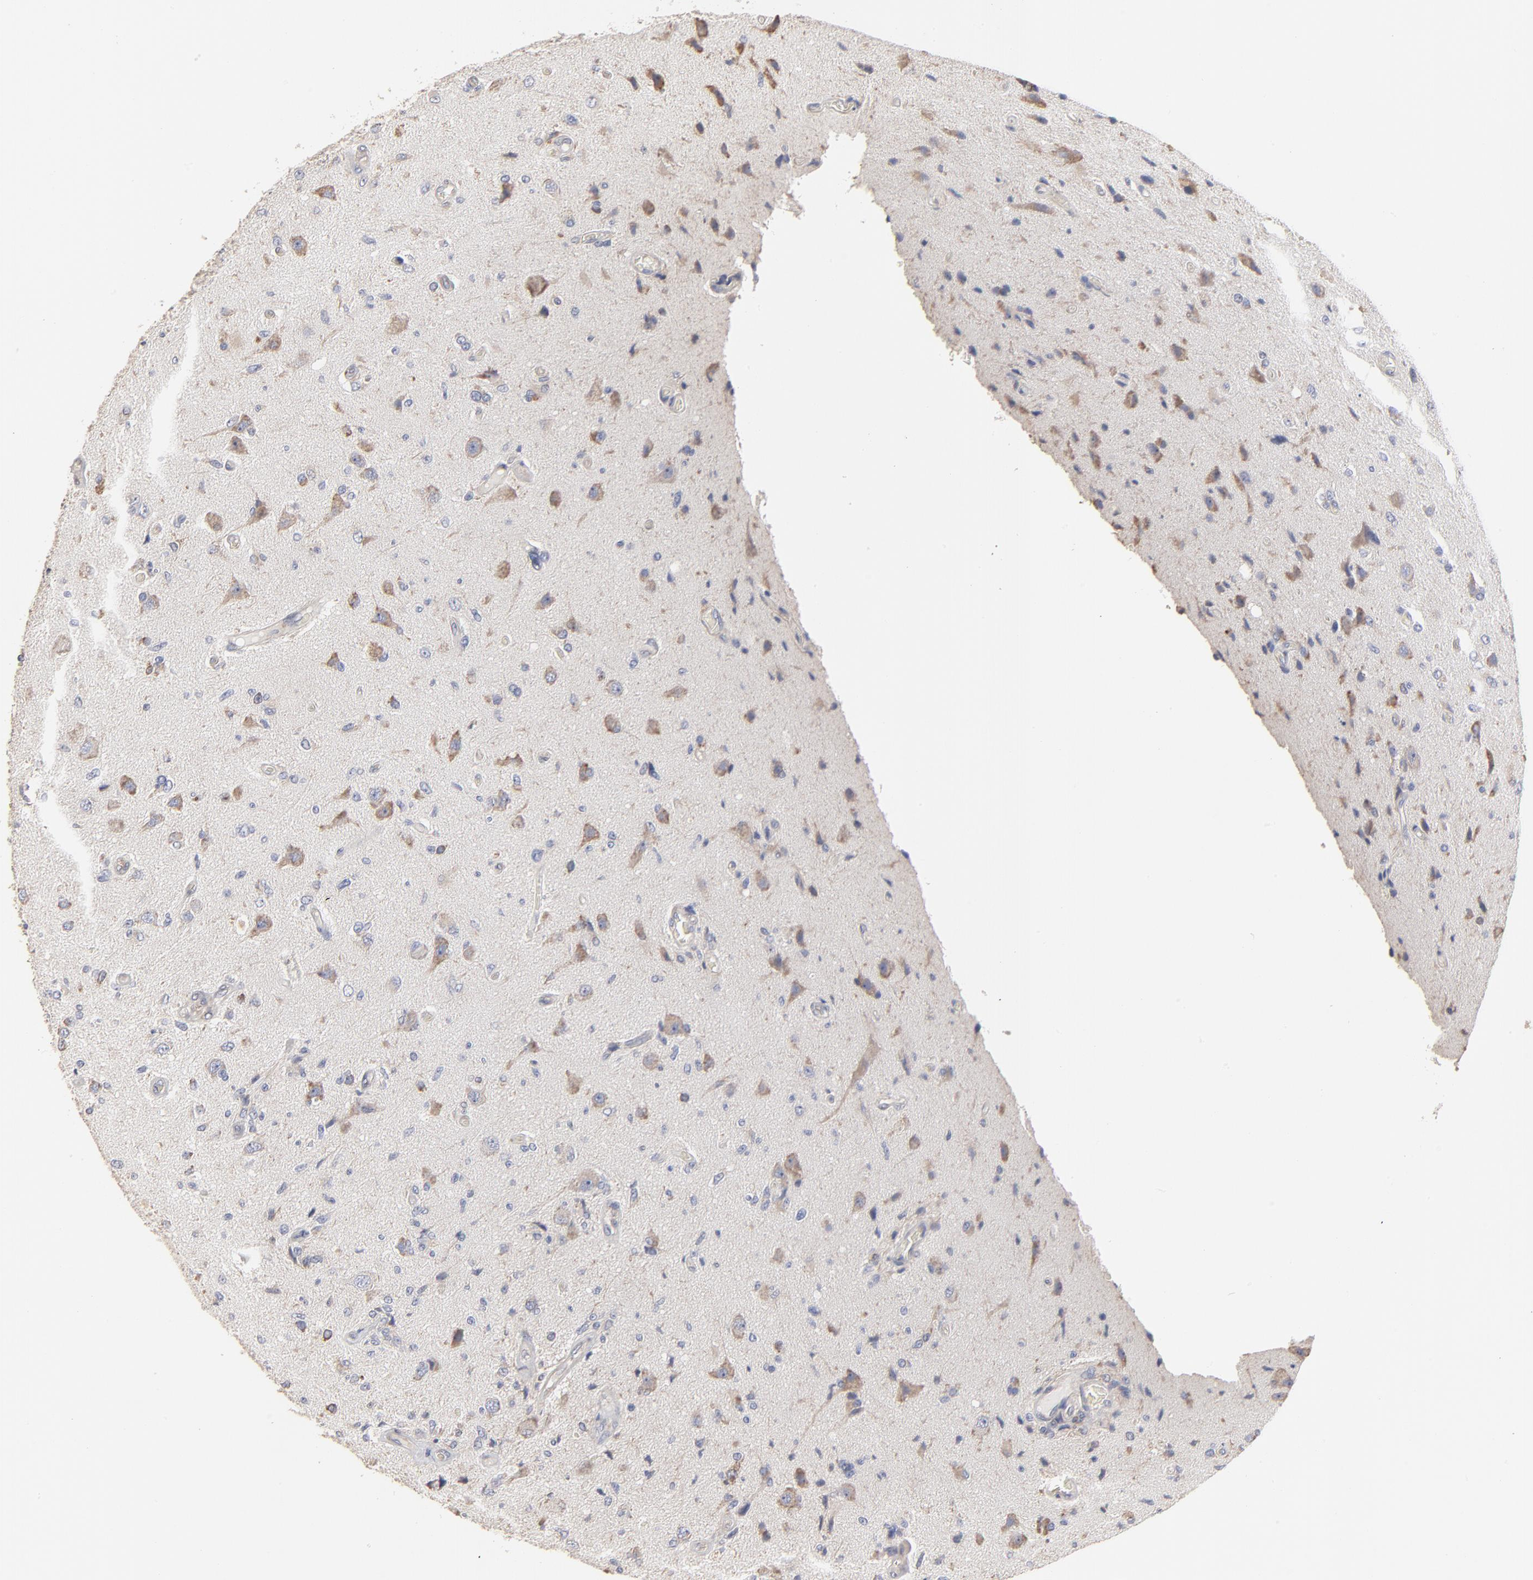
{"staining": {"intensity": "strong", "quantity": "25%-75%", "location": "cytoplasmic/membranous"}, "tissue": "glioma", "cell_type": "Tumor cells", "image_type": "cancer", "snomed": [{"axis": "morphology", "description": "Normal tissue, NOS"}, {"axis": "morphology", "description": "Glioma, malignant, High grade"}, {"axis": "topography", "description": "Cerebral cortex"}], "caption": "Immunohistochemical staining of malignant high-grade glioma displays high levels of strong cytoplasmic/membranous protein staining in about 25%-75% of tumor cells.", "gene": "RNF213", "patient": {"sex": "male", "age": 77}}